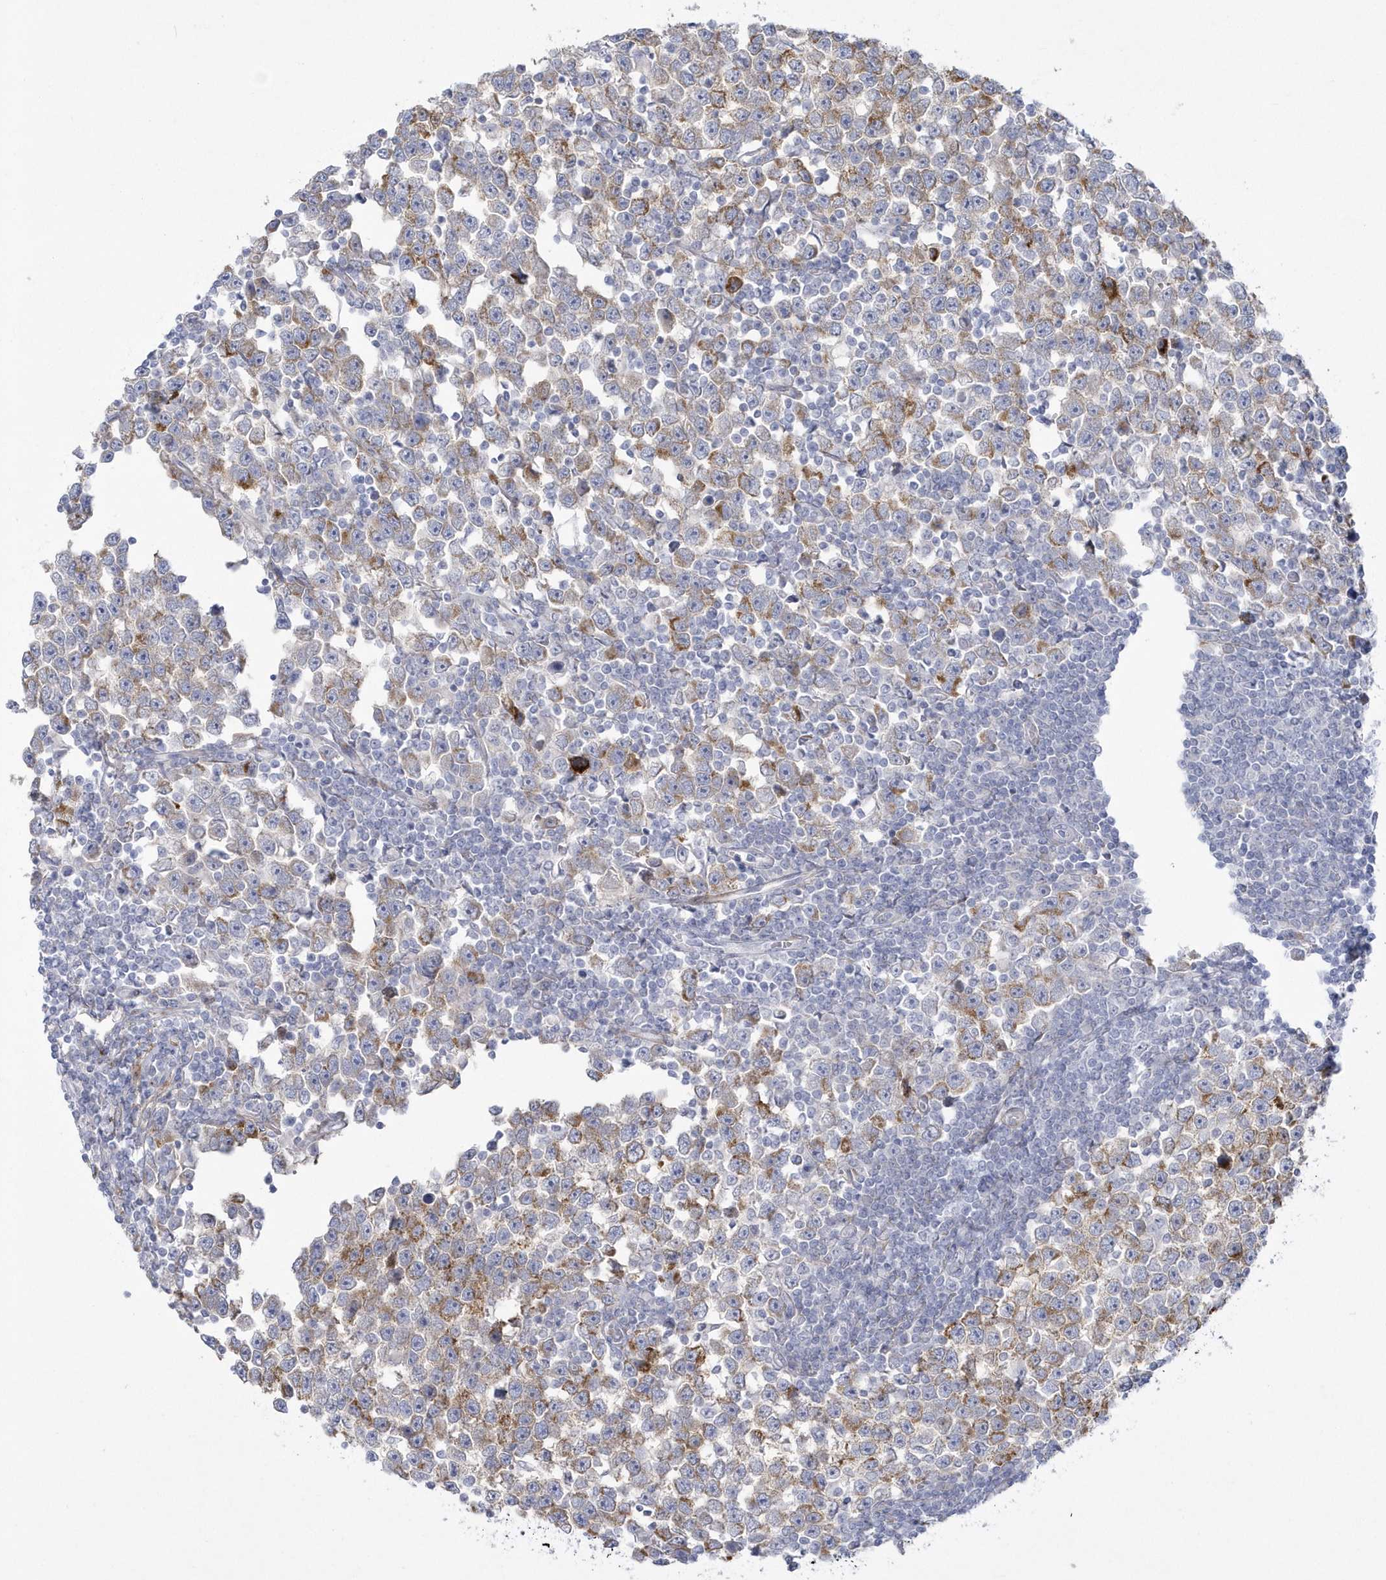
{"staining": {"intensity": "moderate", "quantity": "25%-75%", "location": "cytoplasmic/membranous"}, "tissue": "testis cancer", "cell_type": "Tumor cells", "image_type": "cancer", "snomed": [{"axis": "morphology", "description": "Normal tissue, NOS"}, {"axis": "morphology", "description": "Seminoma, NOS"}, {"axis": "topography", "description": "Testis"}], "caption": "Protein analysis of seminoma (testis) tissue demonstrates moderate cytoplasmic/membranous staining in approximately 25%-75% of tumor cells. The protein of interest is stained brown, and the nuclei are stained in blue (DAB IHC with brightfield microscopy, high magnification).", "gene": "WDR27", "patient": {"sex": "male", "age": 43}}